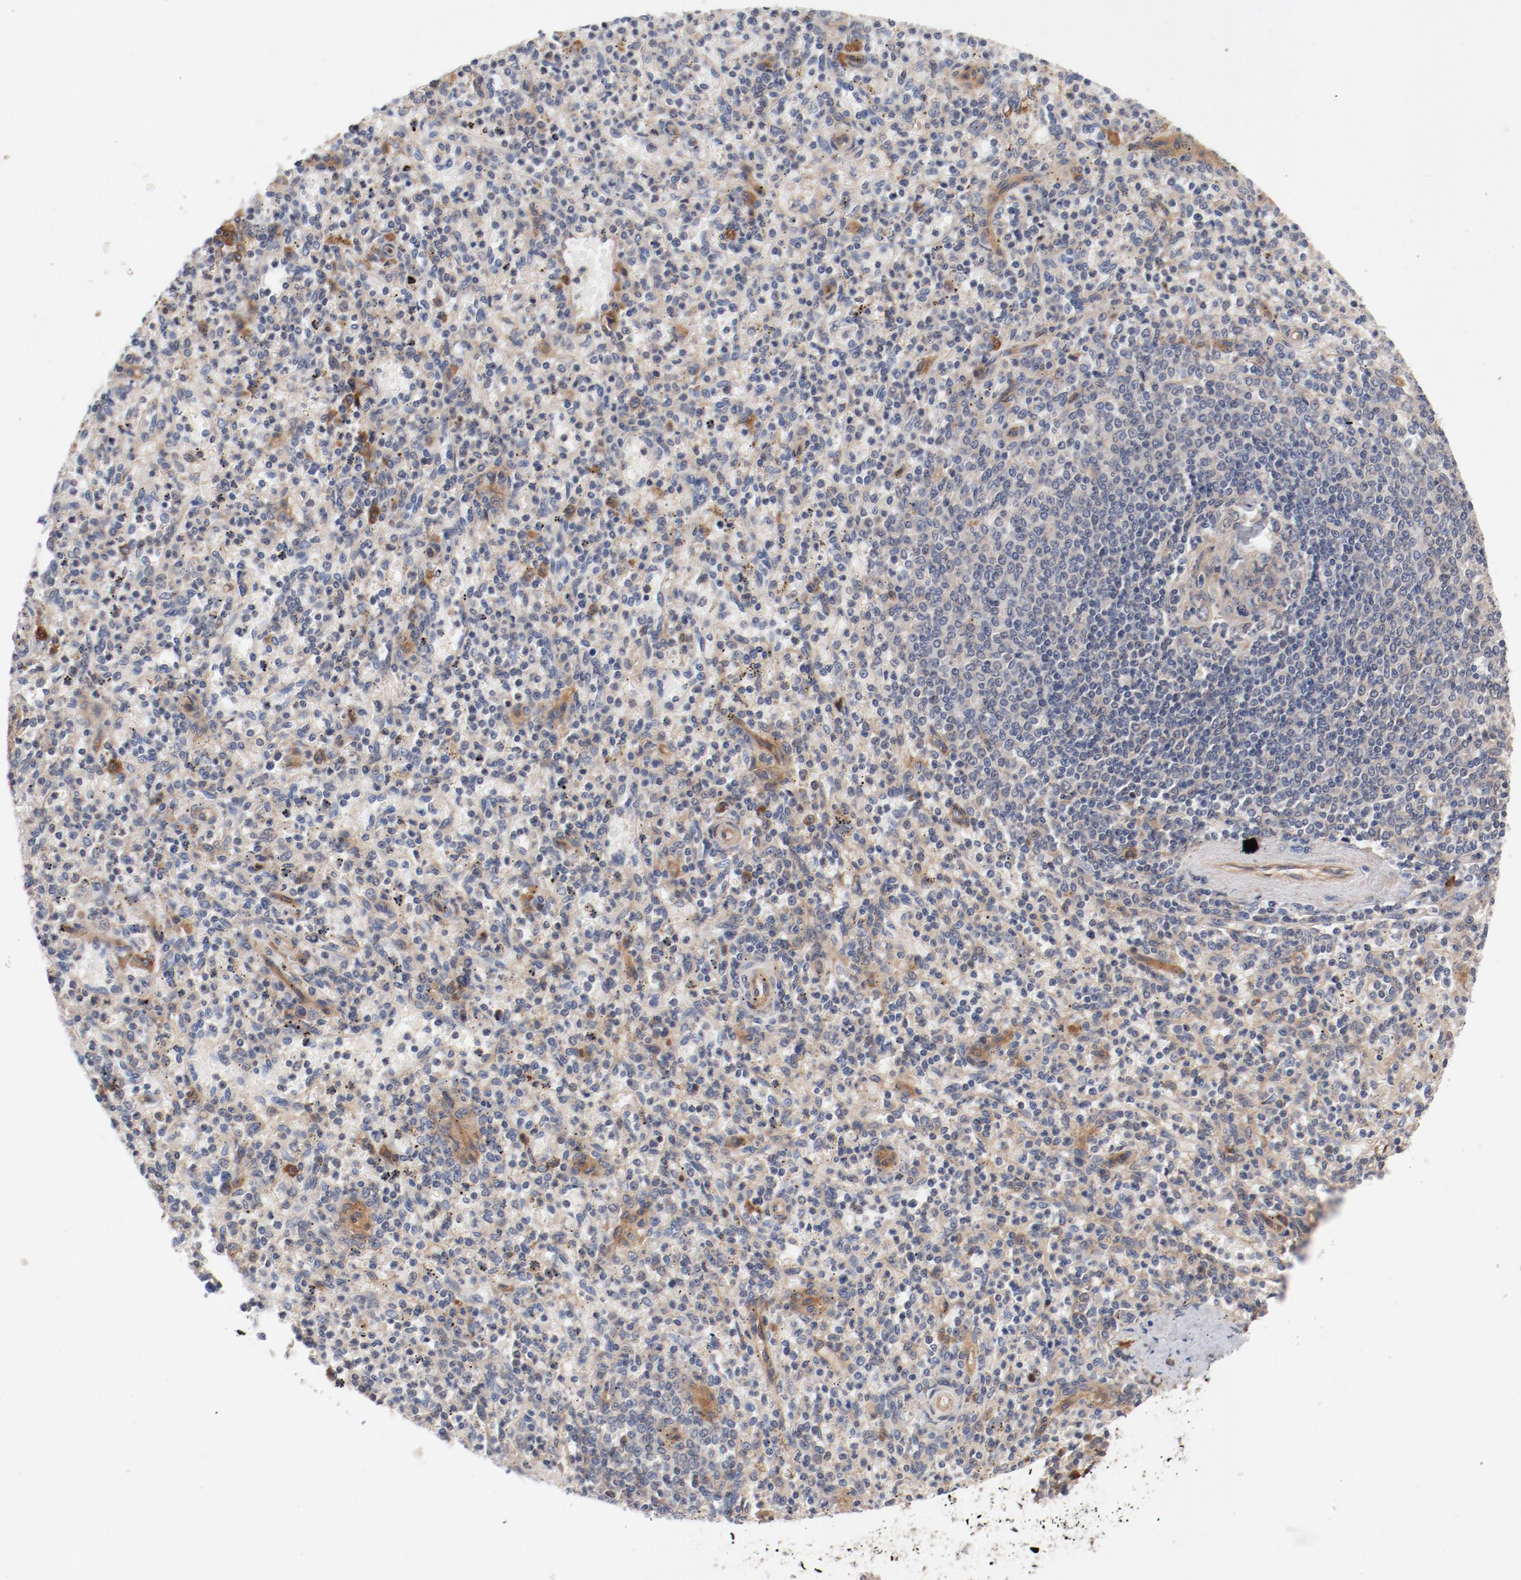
{"staining": {"intensity": "weak", "quantity": ">75%", "location": "cytoplasmic/membranous"}, "tissue": "spleen", "cell_type": "Cells in red pulp", "image_type": "normal", "snomed": [{"axis": "morphology", "description": "Normal tissue, NOS"}, {"axis": "topography", "description": "Spleen"}], "caption": "DAB (3,3'-diaminobenzidine) immunohistochemical staining of benign spleen shows weak cytoplasmic/membranous protein positivity in approximately >75% of cells in red pulp. (Stains: DAB in brown, nuclei in blue, Microscopy: brightfield microscopy at high magnification).", "gene": "PITPNM2", "patient": {"sex": "male", "age": 72}}